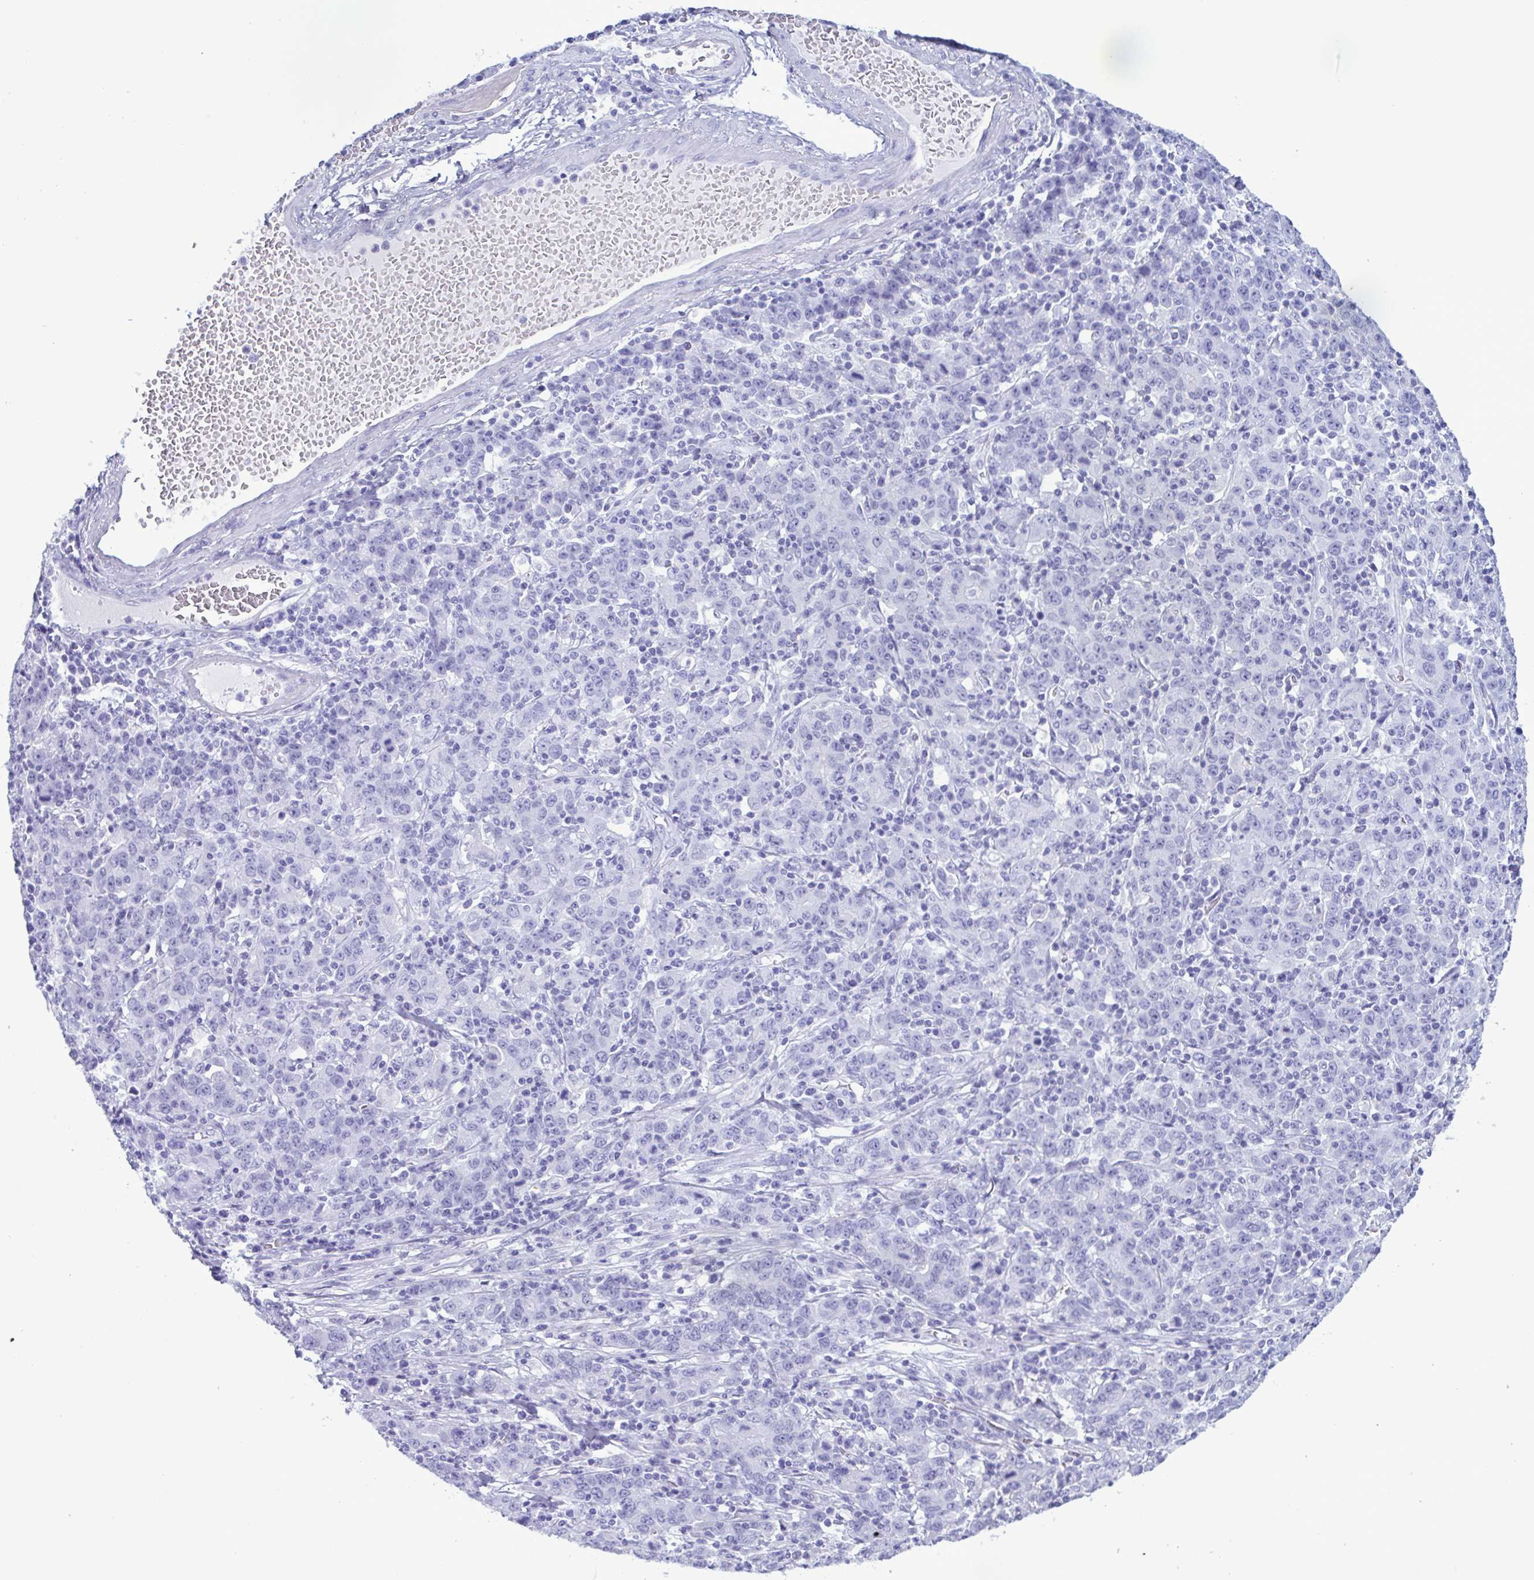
{"staining": {"intensity": "negative", "quantity": "none", "location": "none"}, "tissue": "stomach cancer", "cell_type": "Tumor cells", "image_type": "cancer", "snomed": [{"axis": "morphology", "description": "Adenocarcinoma, NOS"}, {"axis": "topography", "description": "Stomach, upper"}], "caption": "A high-resolution image shows immunohistochemistry staining of adenocarcinoma (stomach), which displays no significant positivity in tumor cells.", "gene": "LTF", "patient": {"sex": "male", "age": 69}}